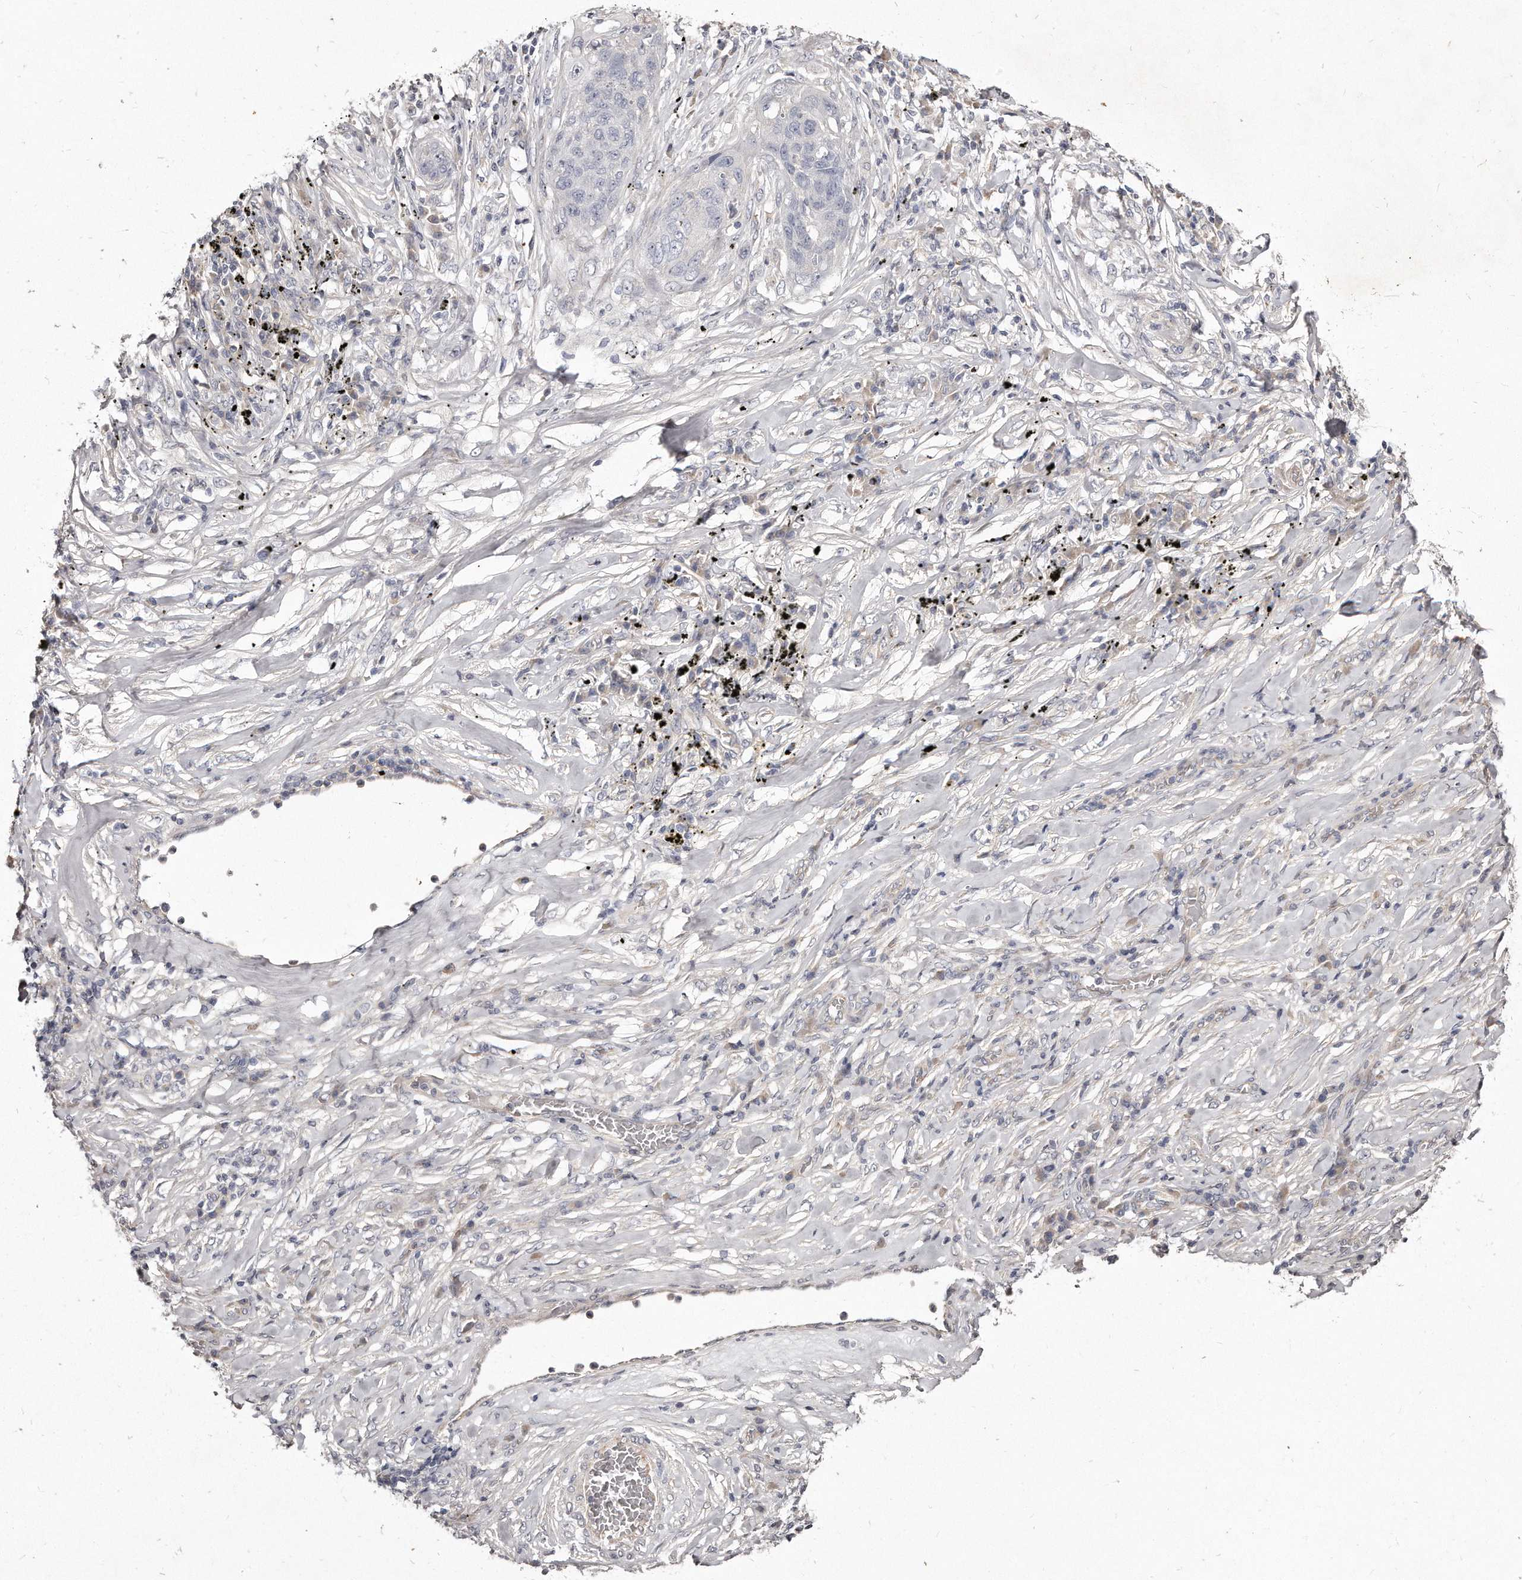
{"staining": {"intensity": "negative", "quantity": "none", "location": "none"}, "tissue": "lung cancer", "cell_type": "Tumor cells", "image_type": "cancer", "snomed": [{"axis": "morphology", "description": "Squamous cell carcinoma, NOS"}, {"axis": "topography", "description": "Lung"}], "caption": "Human lung cancer (squamous cell carcinoma) stained for a protein using immunohistochemistry (IHC) shows no staining in tumor cells.", "gene": "TTLL4", "patient": {"sex": "female", "age": 63}}